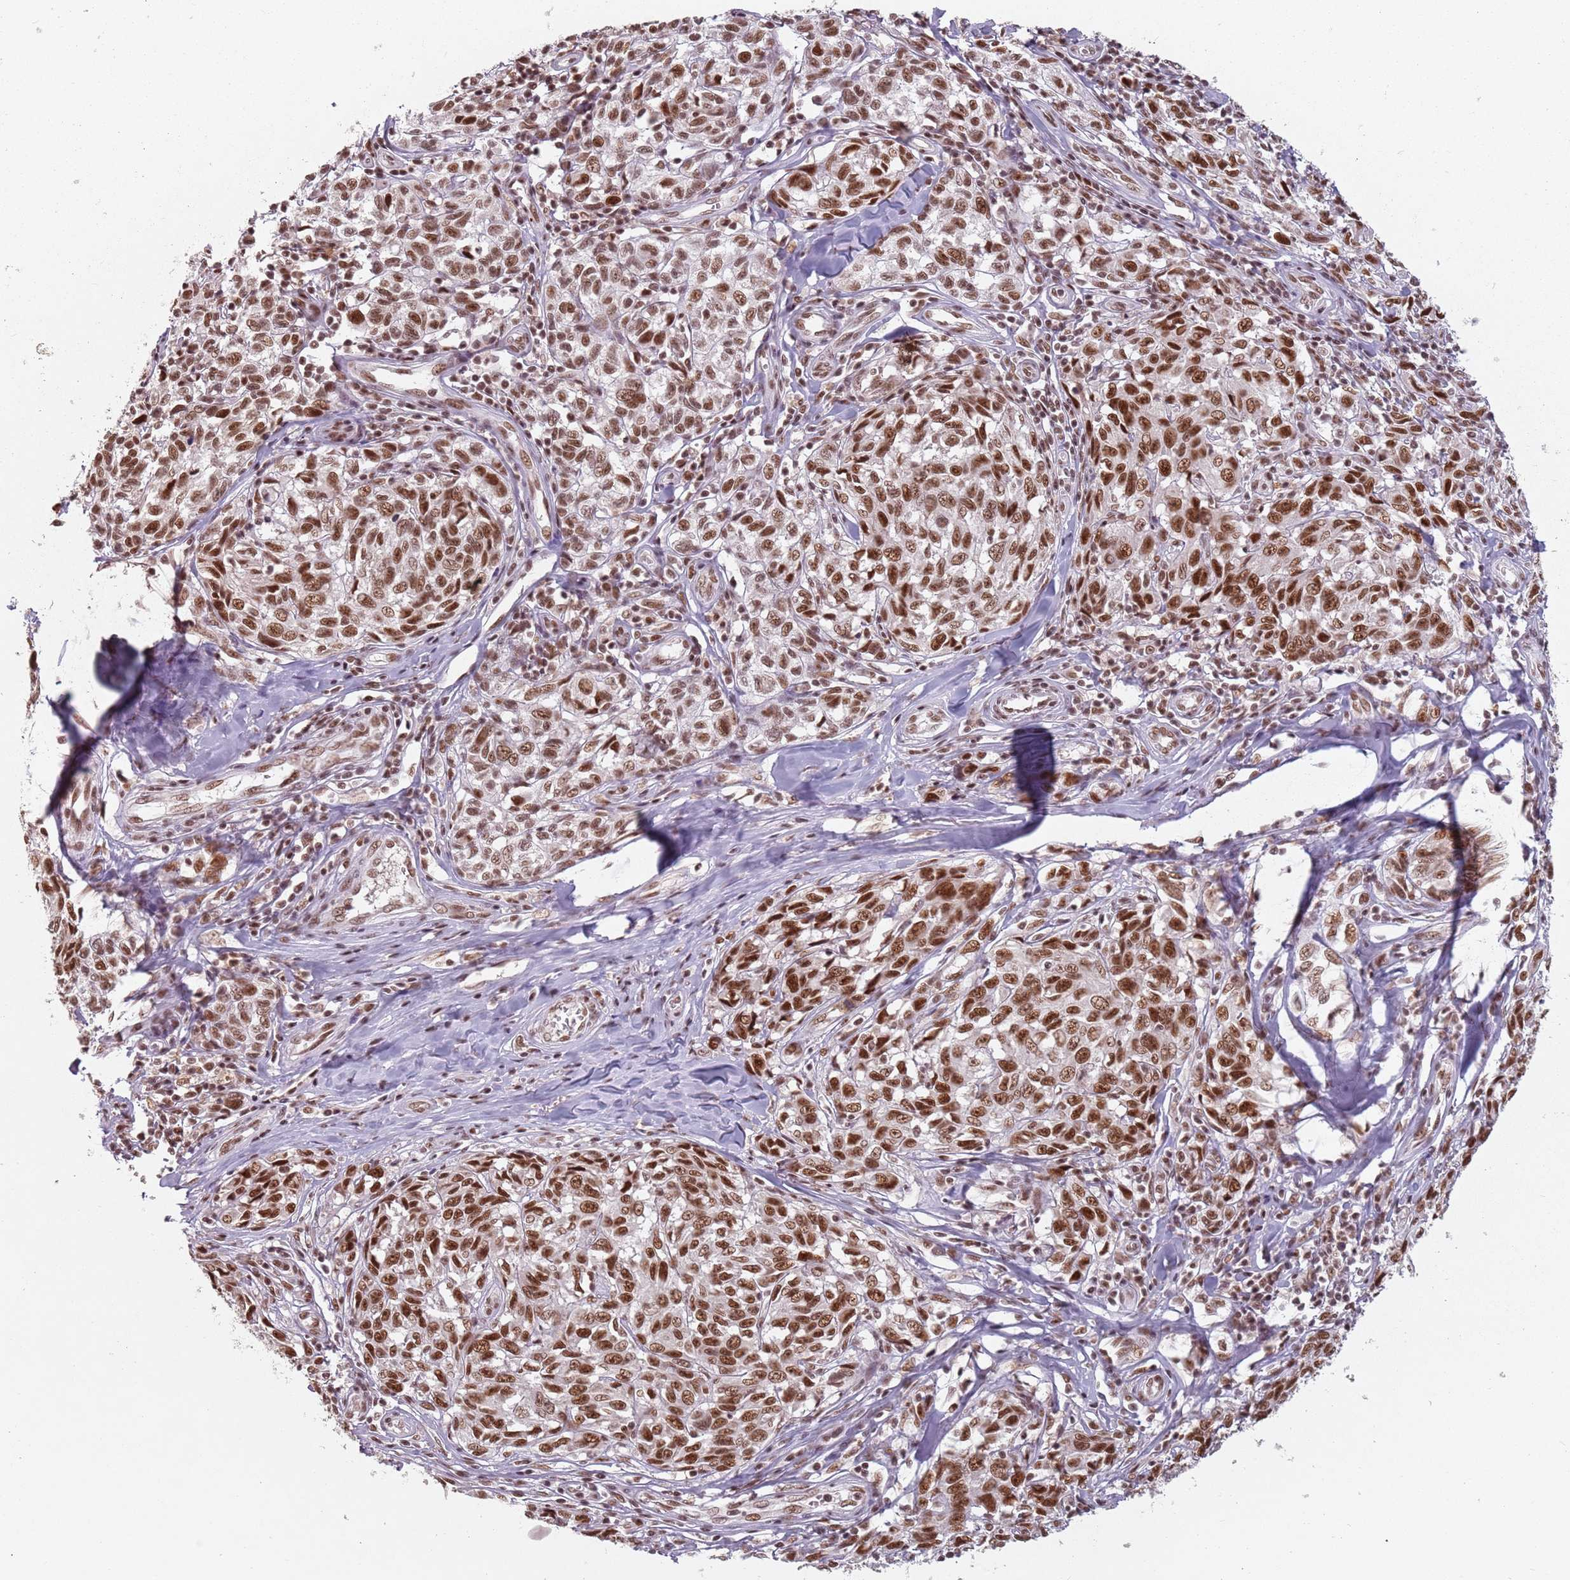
{"staining": {"intensity": "moderate", "quantity": ">75%", "location": "nuclear"}, "tissue": "melanoma", "cell_type": "Tumor cells", "image_type": "cancer", "snomed": [{"axis": "morphology", "description": "Normal tissue, NOS"}, {"axis": "morphology", "description": "Malignant melanoma, NOS"}, {"axis": "topography", "description": "Skin"}], "caption": "Immunohistochemical staining of malignant melanoma displays moderate nuclear protein staining in about >75% of tumor cells.", "gene": "NCBP1", "patient": {"sex": "female", "age": 64}}